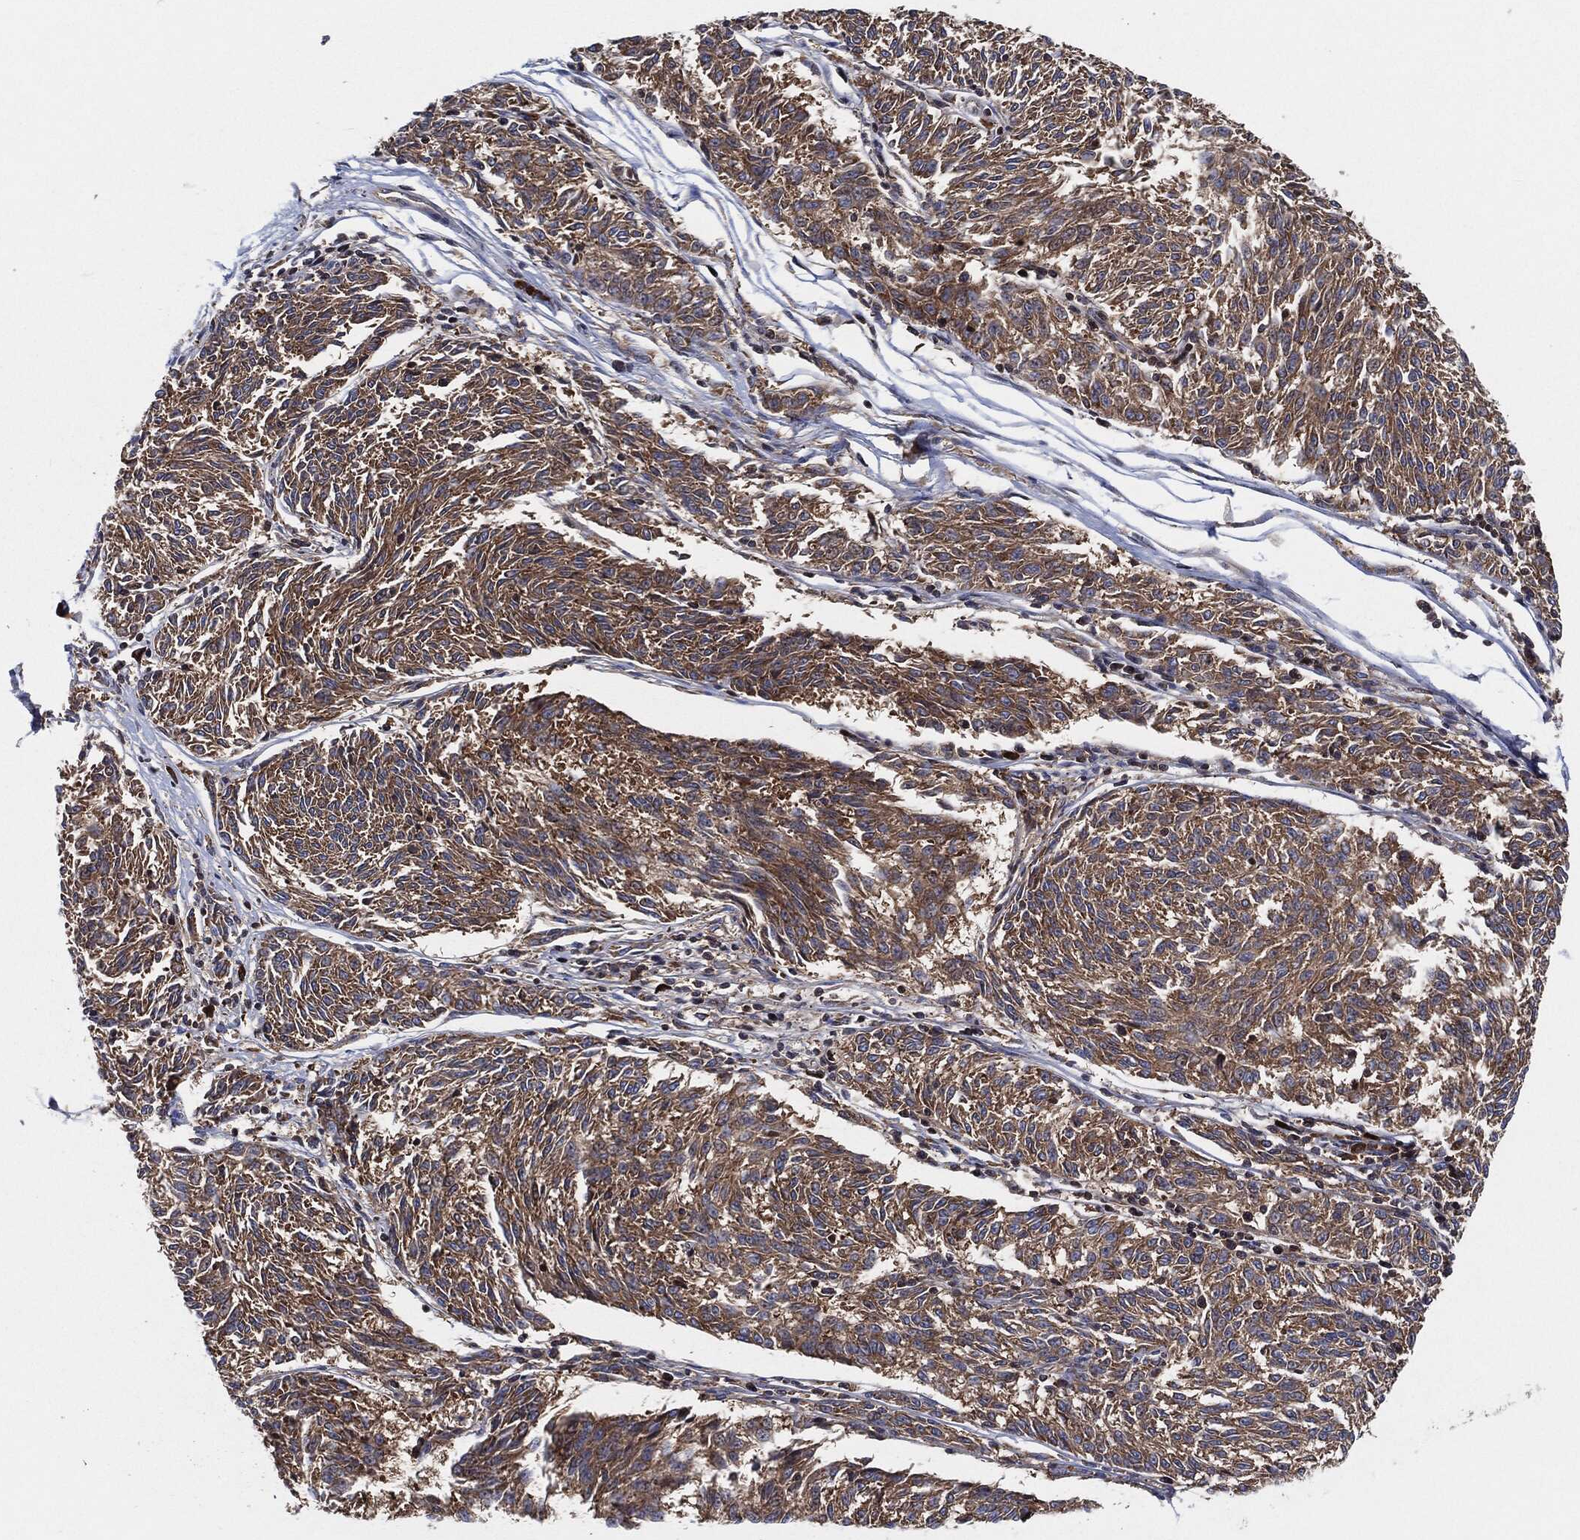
{"staining": {"intensity": "moderate", "quantity": ">75%", "location": "cytoplasmic/membranous"}, "tissue": "melanoma", "cell_type": "Tumor cells", "image_type": "cancer", "snomed": [{"axis": "morphology", "description": "Malignant melanoma, NOS"}, {"axis": "topography", "description": "Skin"}], "caption": "Protein staining of malignant melanoma tissue shows moderate cytoplasmic/membranous positivity in approximately >75% of tumor cells.", "gene": "EIF2S2", "patient": {"sex": "female", "age": 72}}